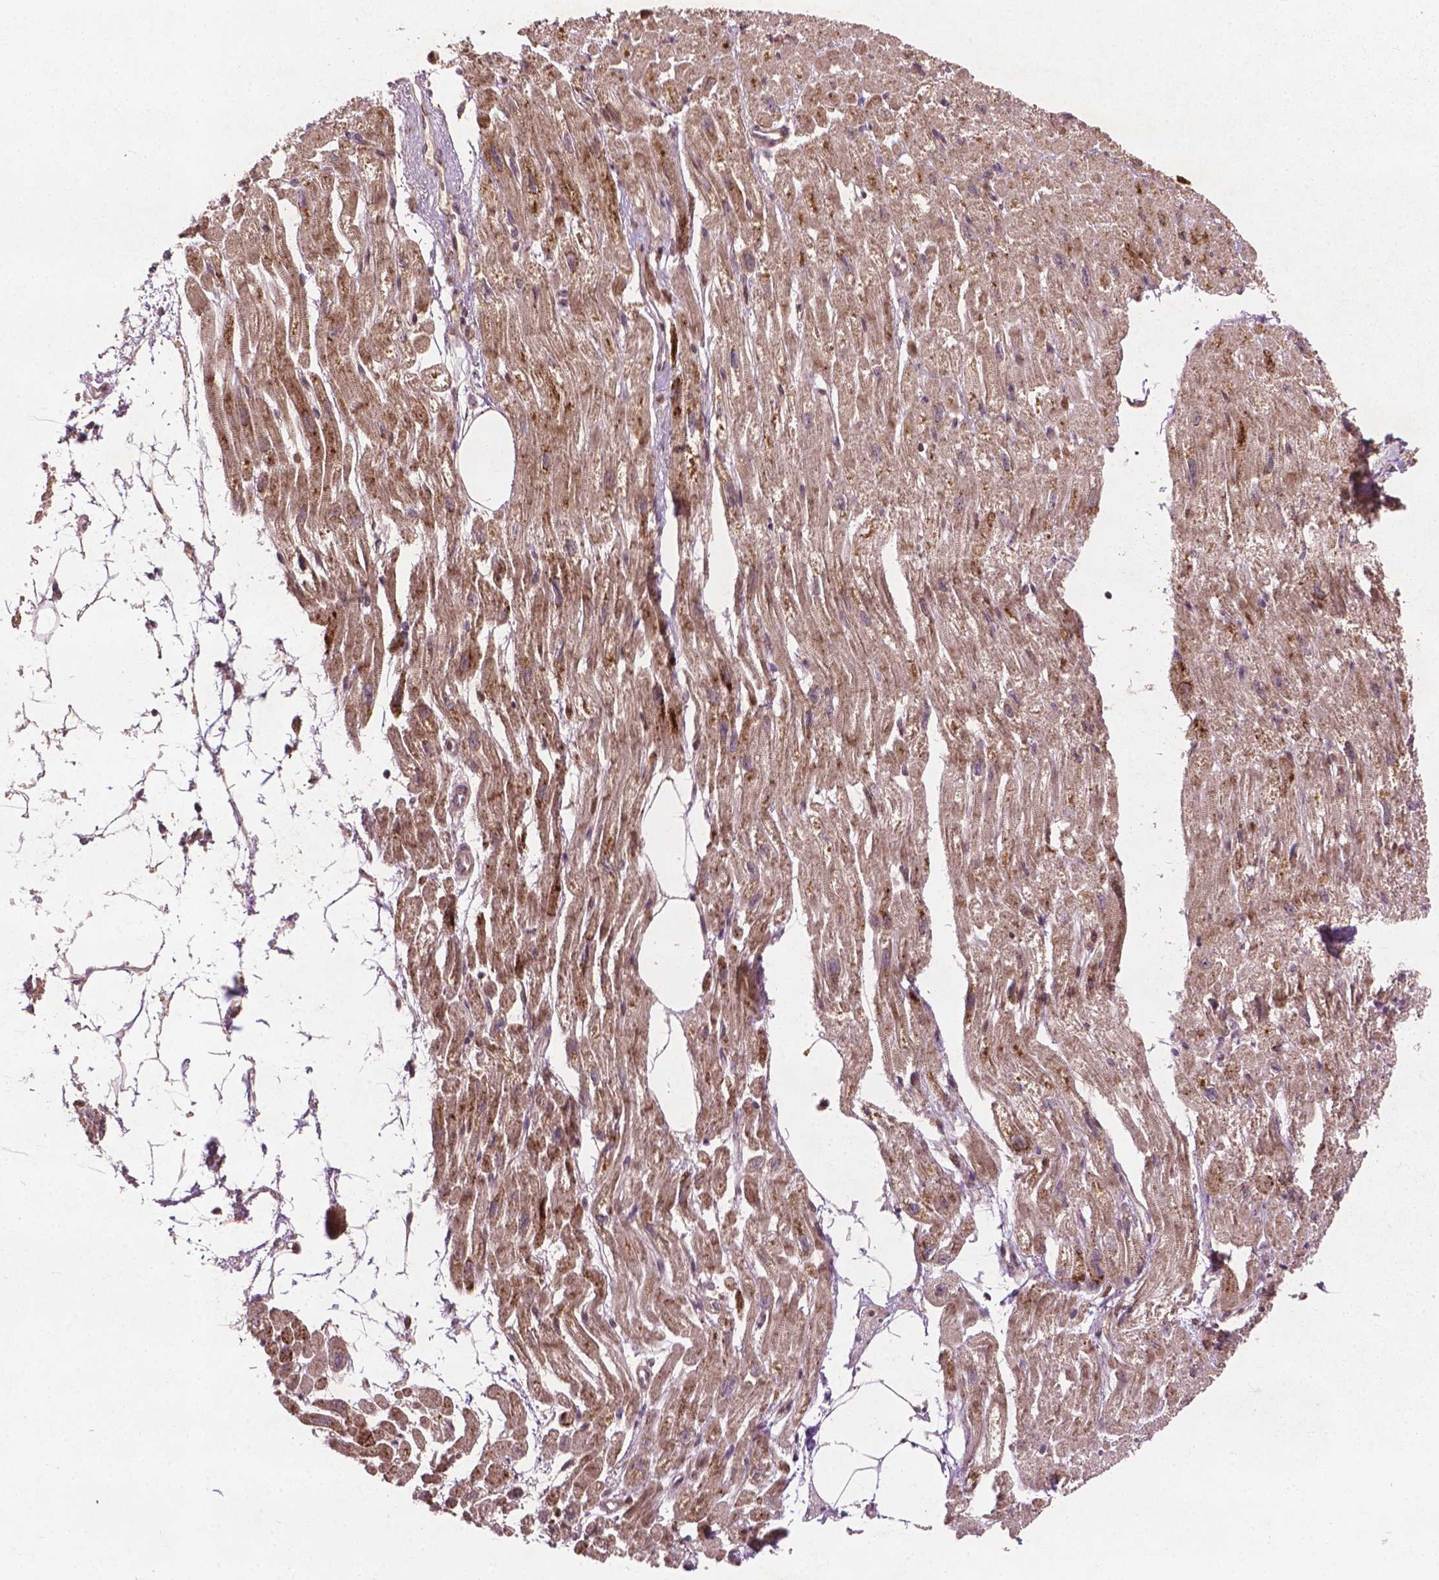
{"staining": {"intensity": "moderate", "quantity": ">75%", "location": "cytoplasmic/membranous"}, "tissue": "heart muscle", "cell_type": "Cardiomyocytes", "image_type": "normal", "snomed": [{"axis": "morphology", "description": "Normal tissue, NOS"}, {"axis": "topography", "description": "Heart"}], "caption": "A high-resolution histopathology image shows immunohistochemistry staining of benign heart muscle, which exhibits moderate cytoplasmic/membranous staining in approximately >75% of cardiomyocytes.", "gene": "B3GALNT2", "patient": {"sex": "female", "age": 62}}